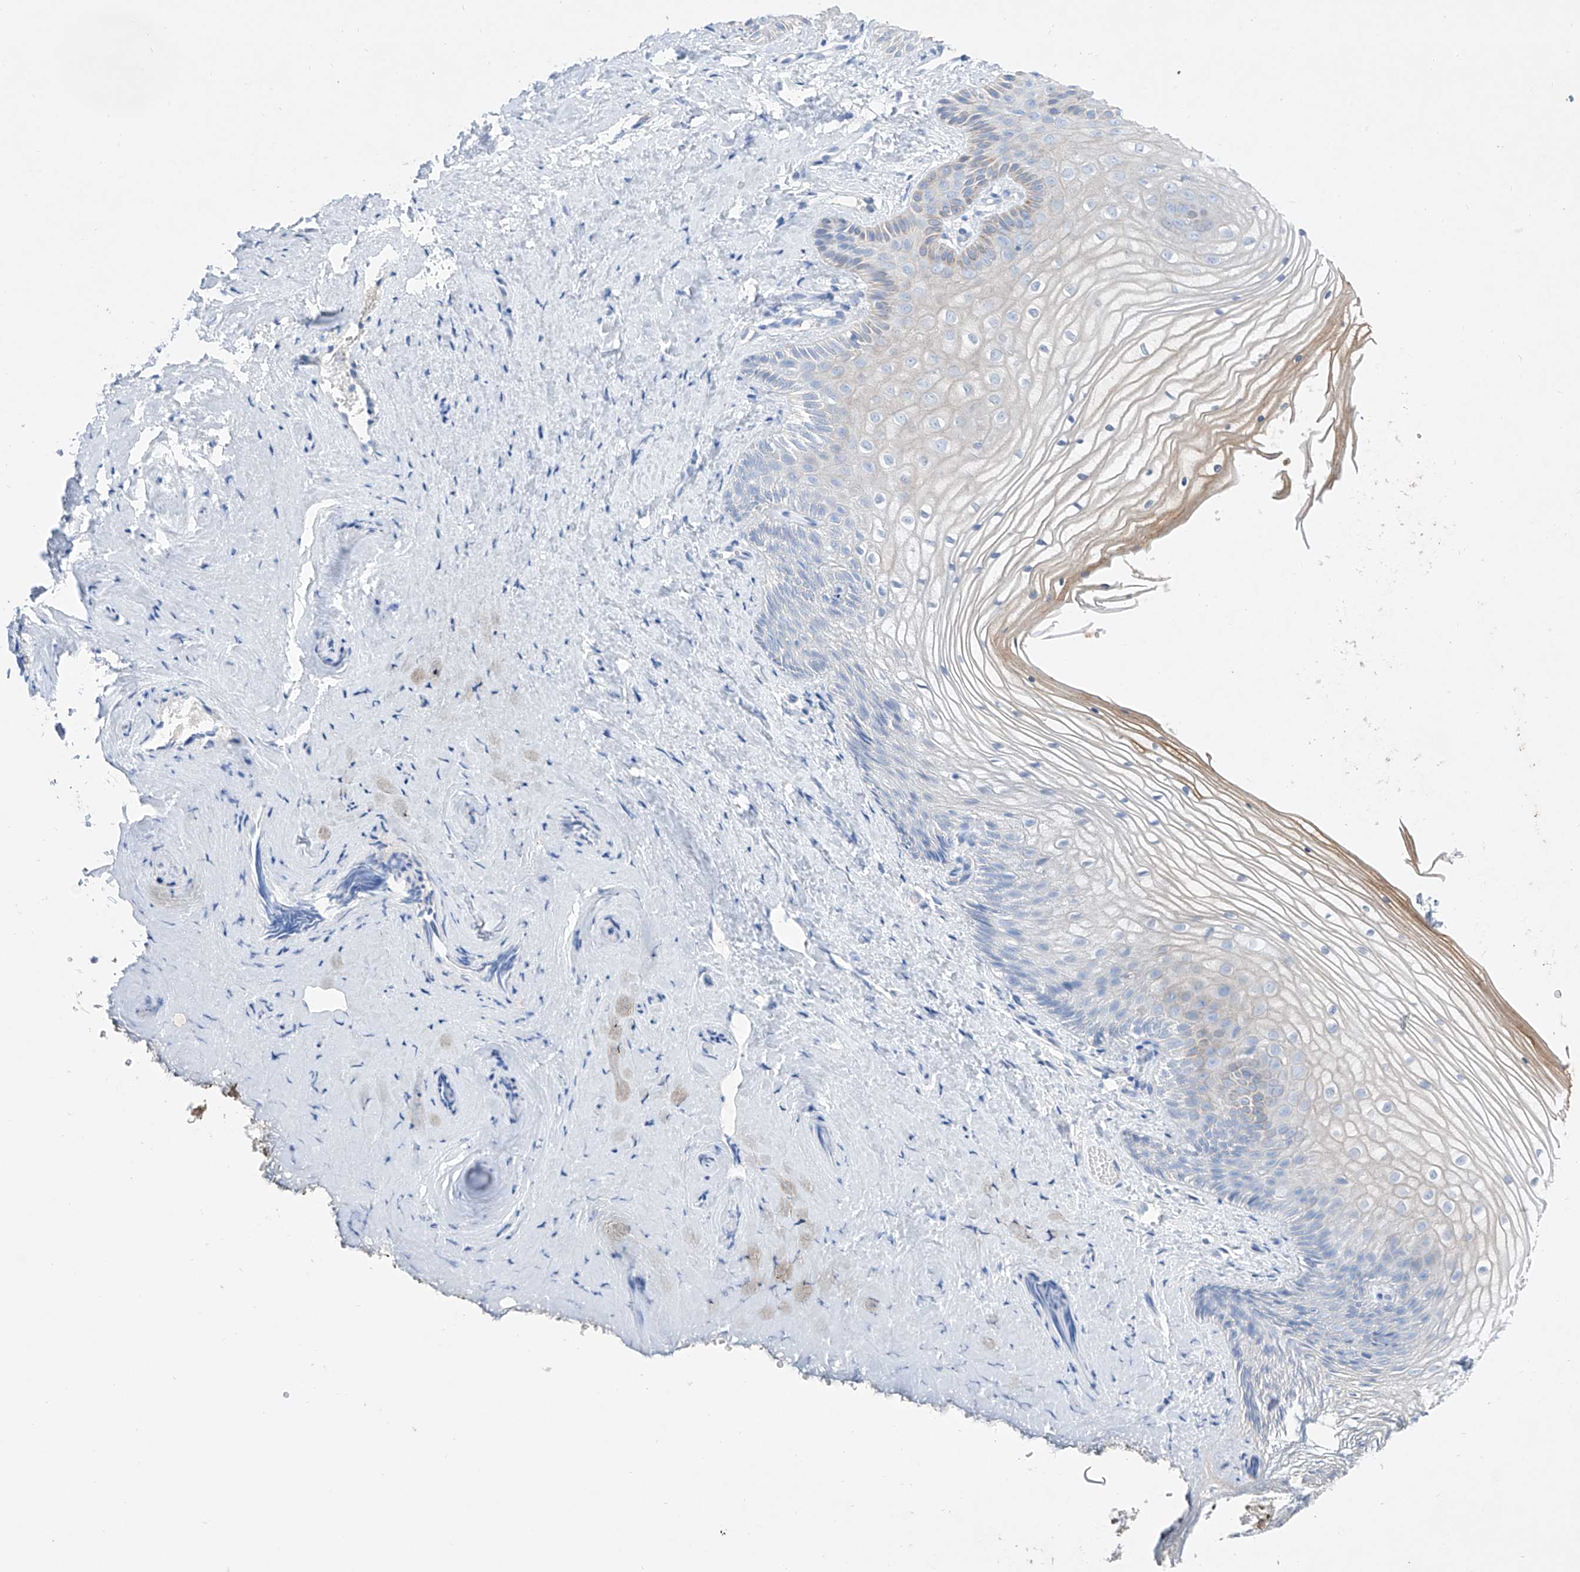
{"staining": {"intensity": "negative", "quantity": "none", "location": "none"}, "tissue": "vagina", "cell_type": "Squamous epithelial cells", "image_type": "normal", "snomed": [{"axis": "morphology", "description": "Normal tissue, NOS"}, {"axis": "topography", "description": "Vagina"}, {"axis": "topography", "description": "Cervix"}], "caption": "Normal vagina was stained to show a protein in brown. There is no significant staining in squamous epithelial cells.", "gene": "TM7SF2", "patient": {"sex": "female", "age": 40}}